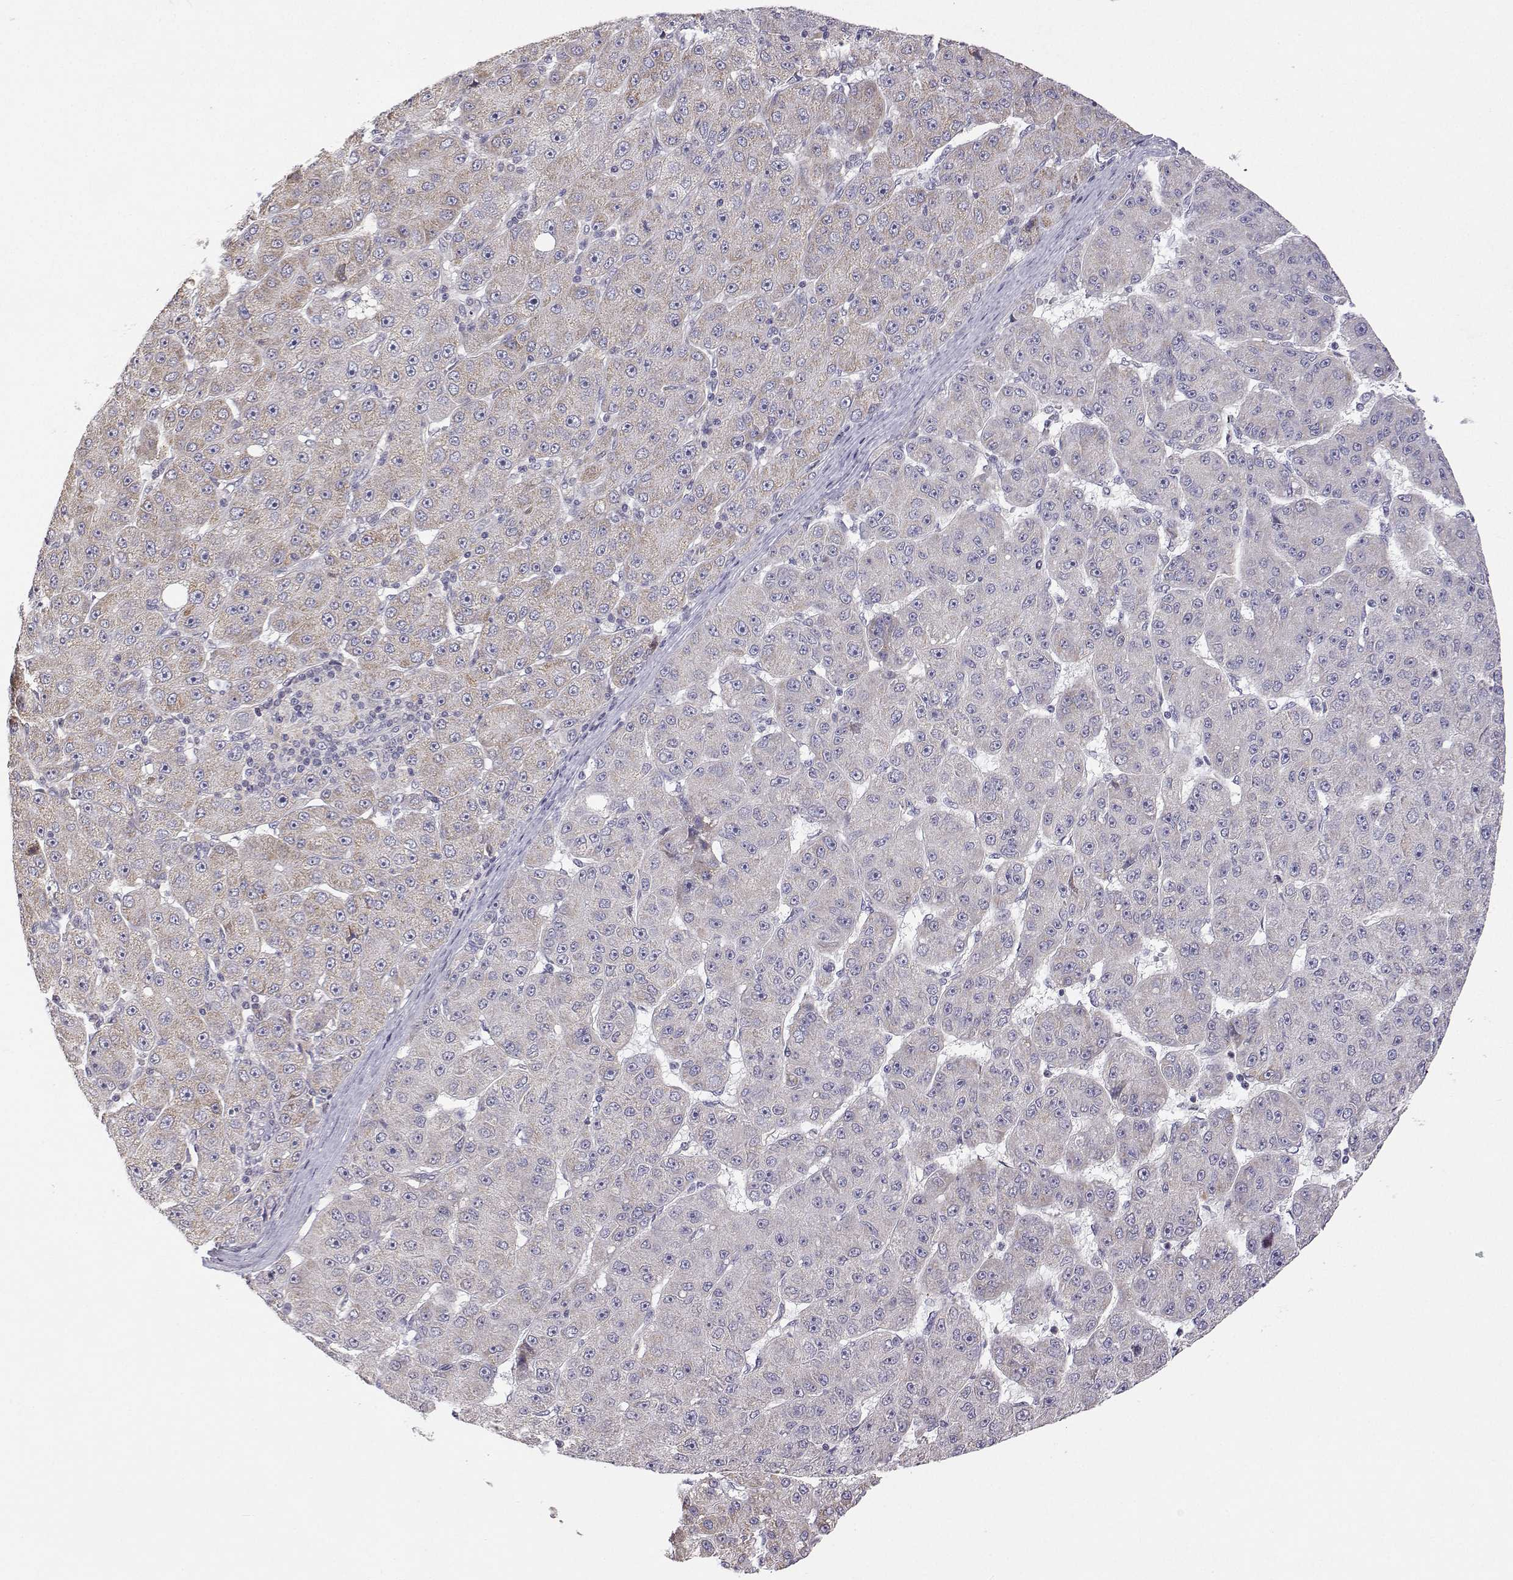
{"staining": {"intensity": "negative", "quantity": "none", "location": "none"}, "tissue": "liver cancer", "cell_type": "Tumor cells", "image_type": "cancer", "snomed": [{"axis": "morphology", "description": "Carcinoma, Hepatocellular, NOS"}, {"axis": "topography", "description": "Liver"}], "caption": "There is no significant expression in tumor cells of liver cancer (hepatocellular carcinoma).", "gene": "MRPL3", "patient": {"sex": "male", "age": 67}}